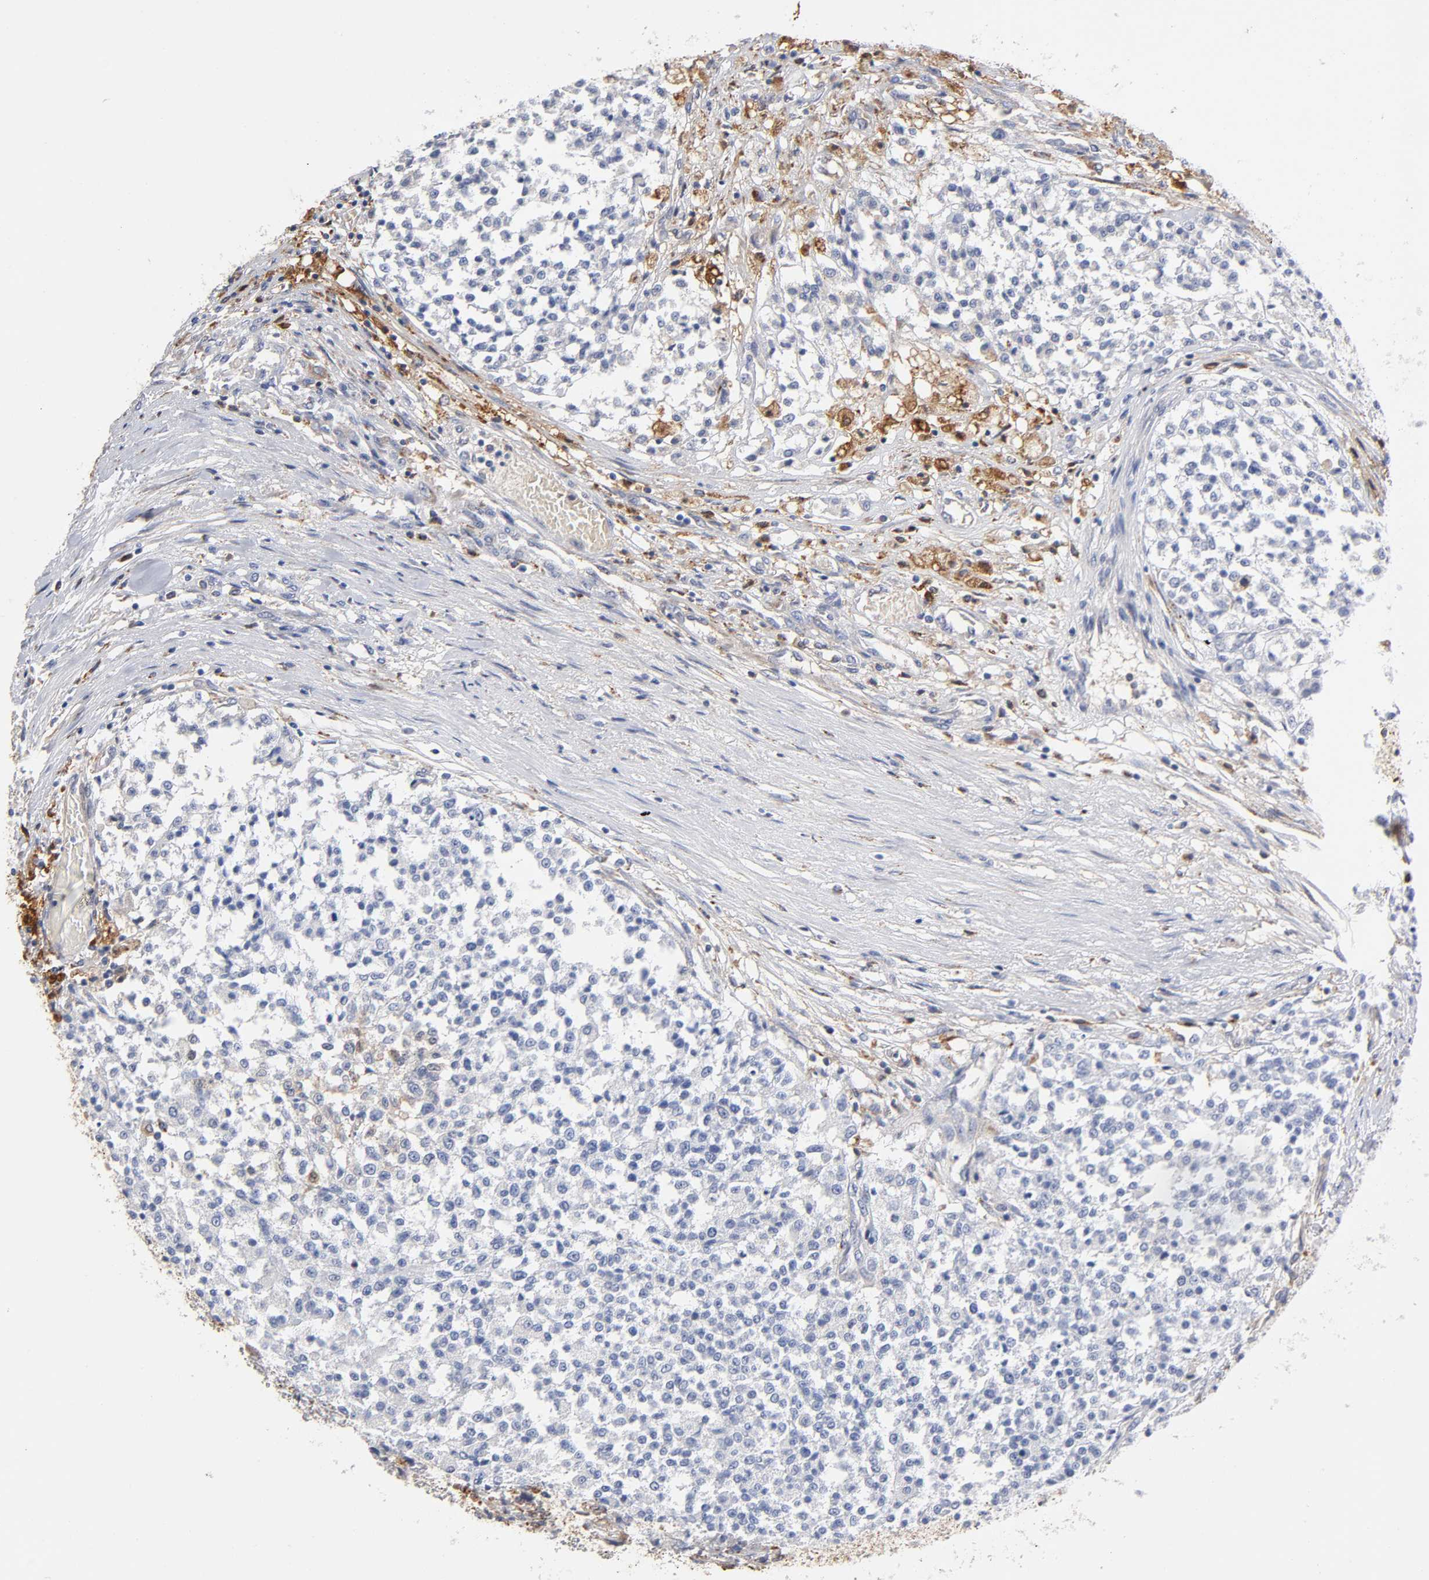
{"staining": {"intensity": "negative", "quantity": "none", "location": "none"}, "tissue": "testis cancer", "cell_type": "Tumor cells", "image_type": "cancer", "snomed": [{"axis": "morphology", "description": "Seminoma, NOS"}, {"axis": "topography", "description": "Testis"}], "caption": "Human testis seminoma stained for a protein using IHC exhibits no expression in tumor cells.", "gene": "ISG15", "patient": {"sex": "male", "age": 59}}